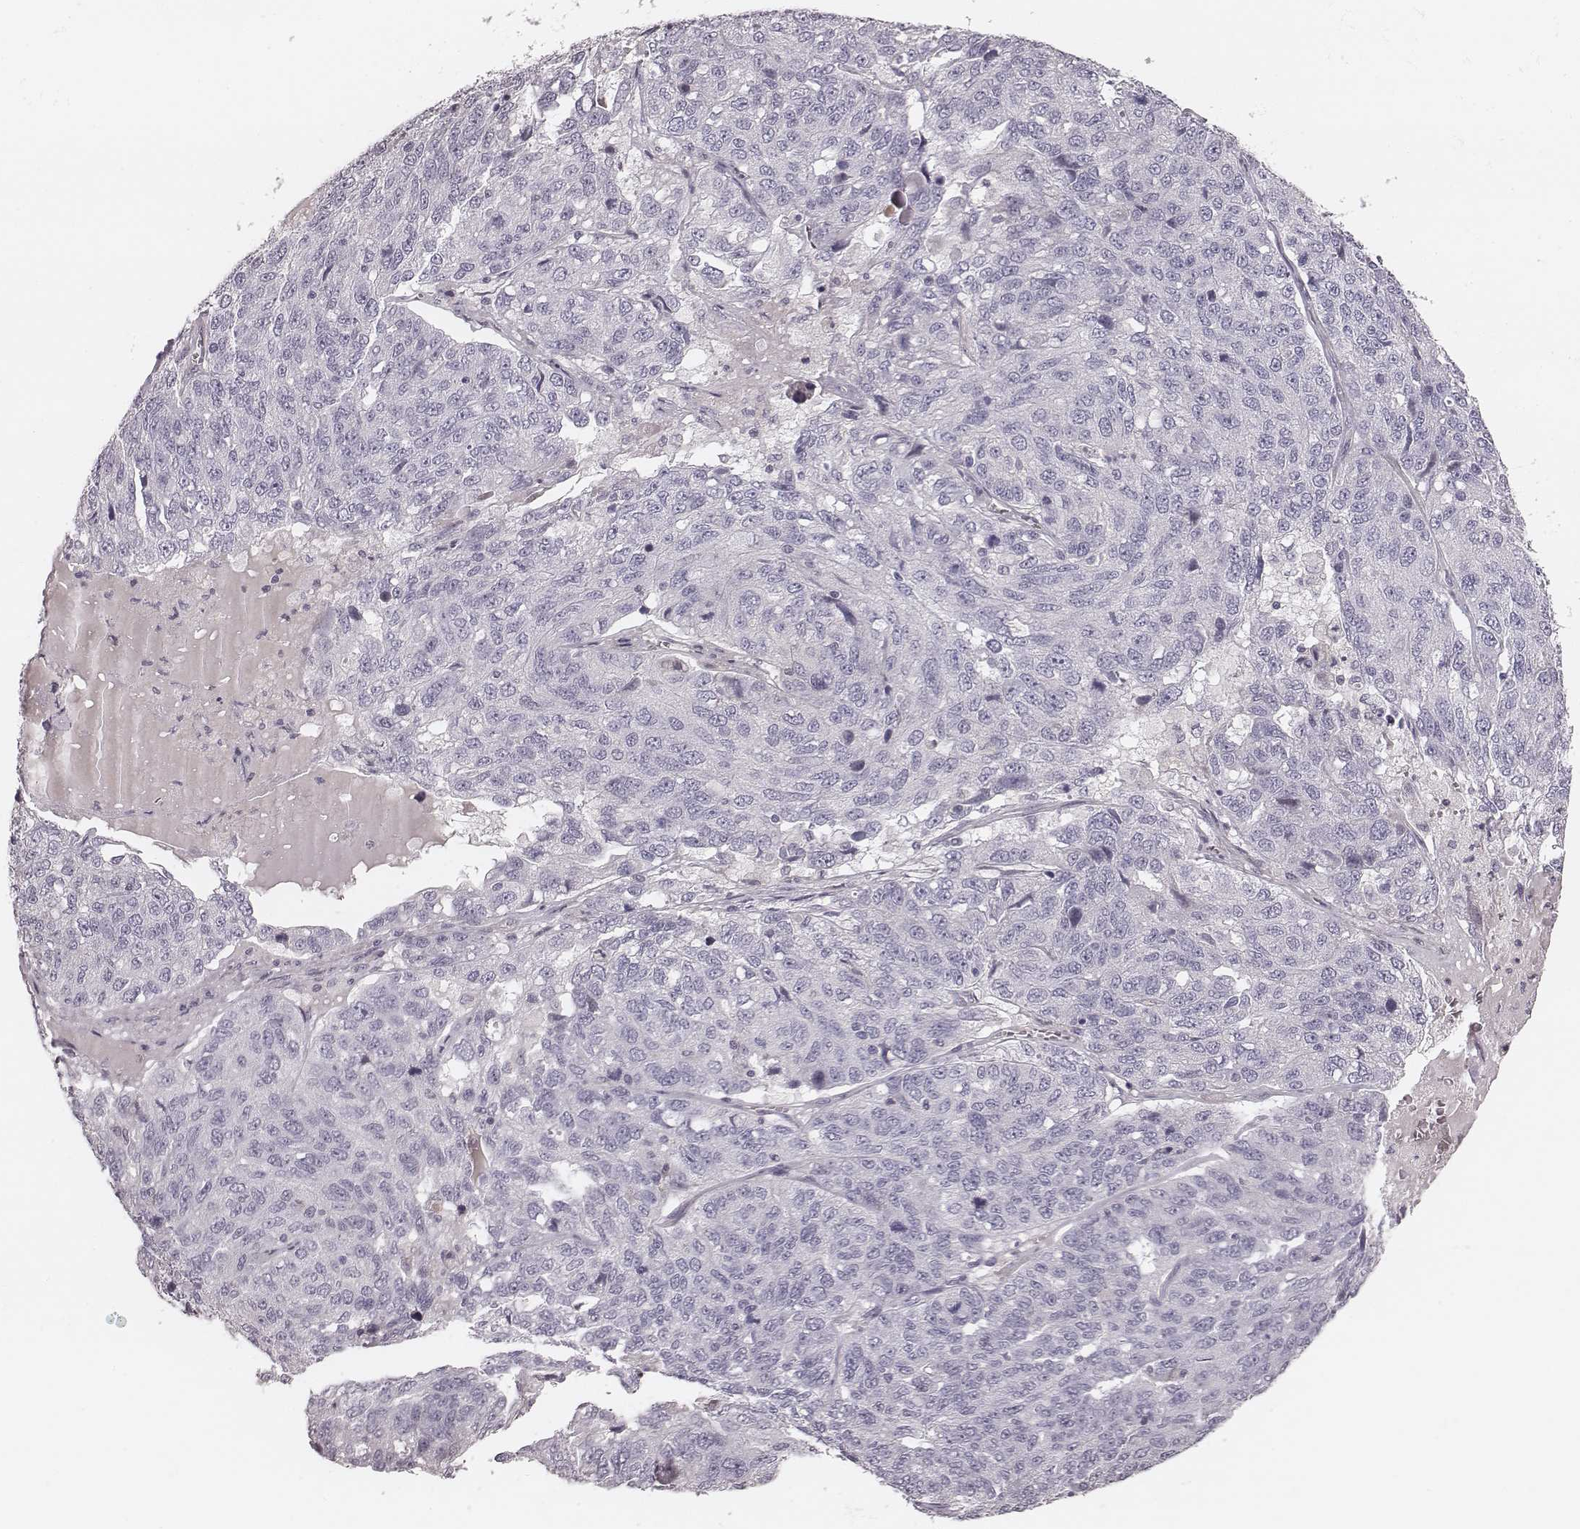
{"staining": {"intensity": "negative", "quantity": "none", "location": "none"}, "tissue": "ovarian cancer", "cell_type": "Tumor cells", "image_type": "cancer", "snomed": [{"axis": "morphology", "description": "Cystadenocarcinoma, serous, NOS"}, {"axis": "topography", "description": "Ovary"}], "caption": "Immunohistochemistry (IHC) image of serous cystadenocarcinoma (ovarian) stained for a protein (brown), which demonstrates no positivity in tumor cells.", "gene": "S100Z", "patient": {"sex": "female", "age": 71}}